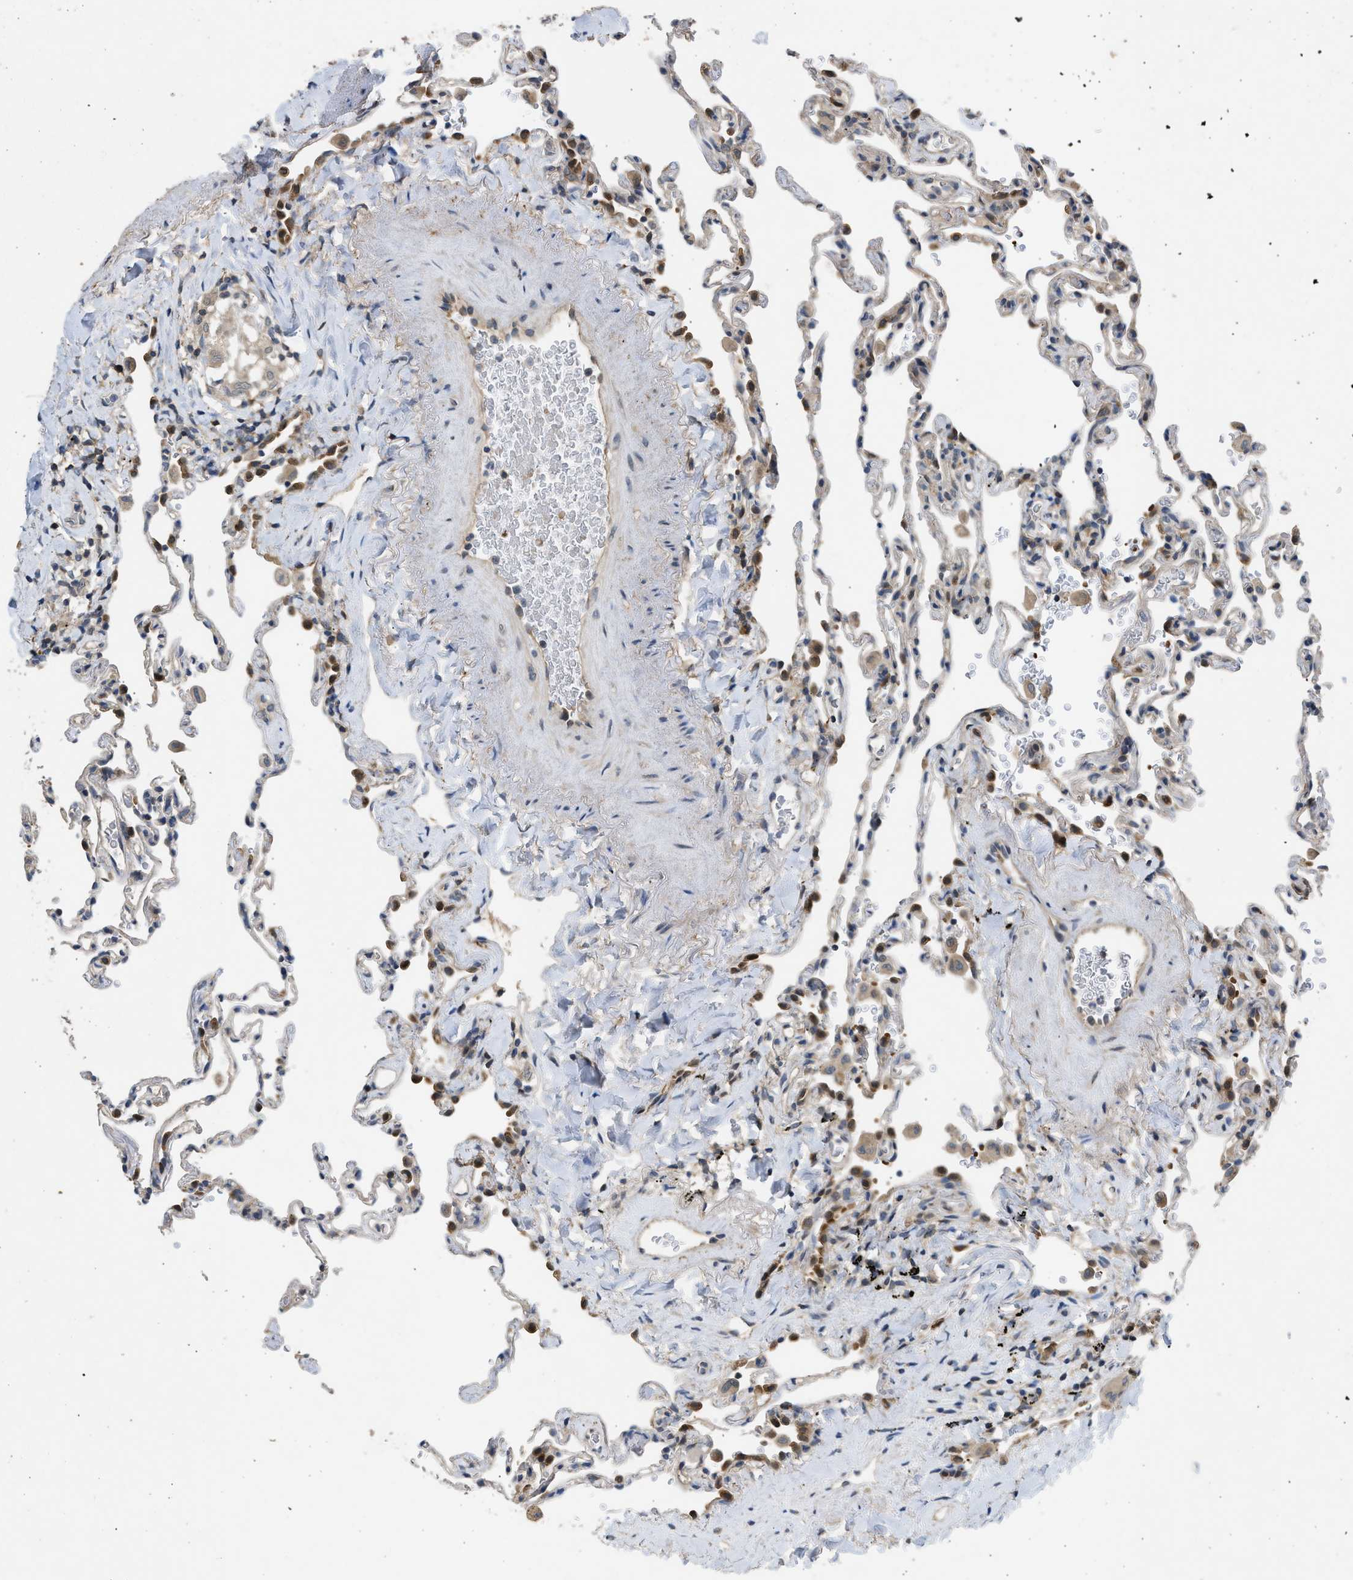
{"staining": {"intensity": "strong", "quantity": "<25%", "location": "cytoplasmic/membranous"}, "tissue": "lung", "cell_type": "Alveolar cells", "image_type": "normal", "snomed": [{"axis": "morphology", "description": "Normal tissue, NOS"}, {"axis": "topography", "description": "Lung"}], "caption": "DAB (3,3'-diaminobenzidine) immunohistochemical staining of normal human lung exhibits strong cytoplasmic/membranous protein staining in approximately <25% of alveolar cells. (Stains: DAB (3,3'-diaminobenzidine) in brown, nuclei in blue, Microscopy: brightfield microscopy at high magnification).", "gene": "MAPK7", "patient": {"sex": "male", "age": 59}}